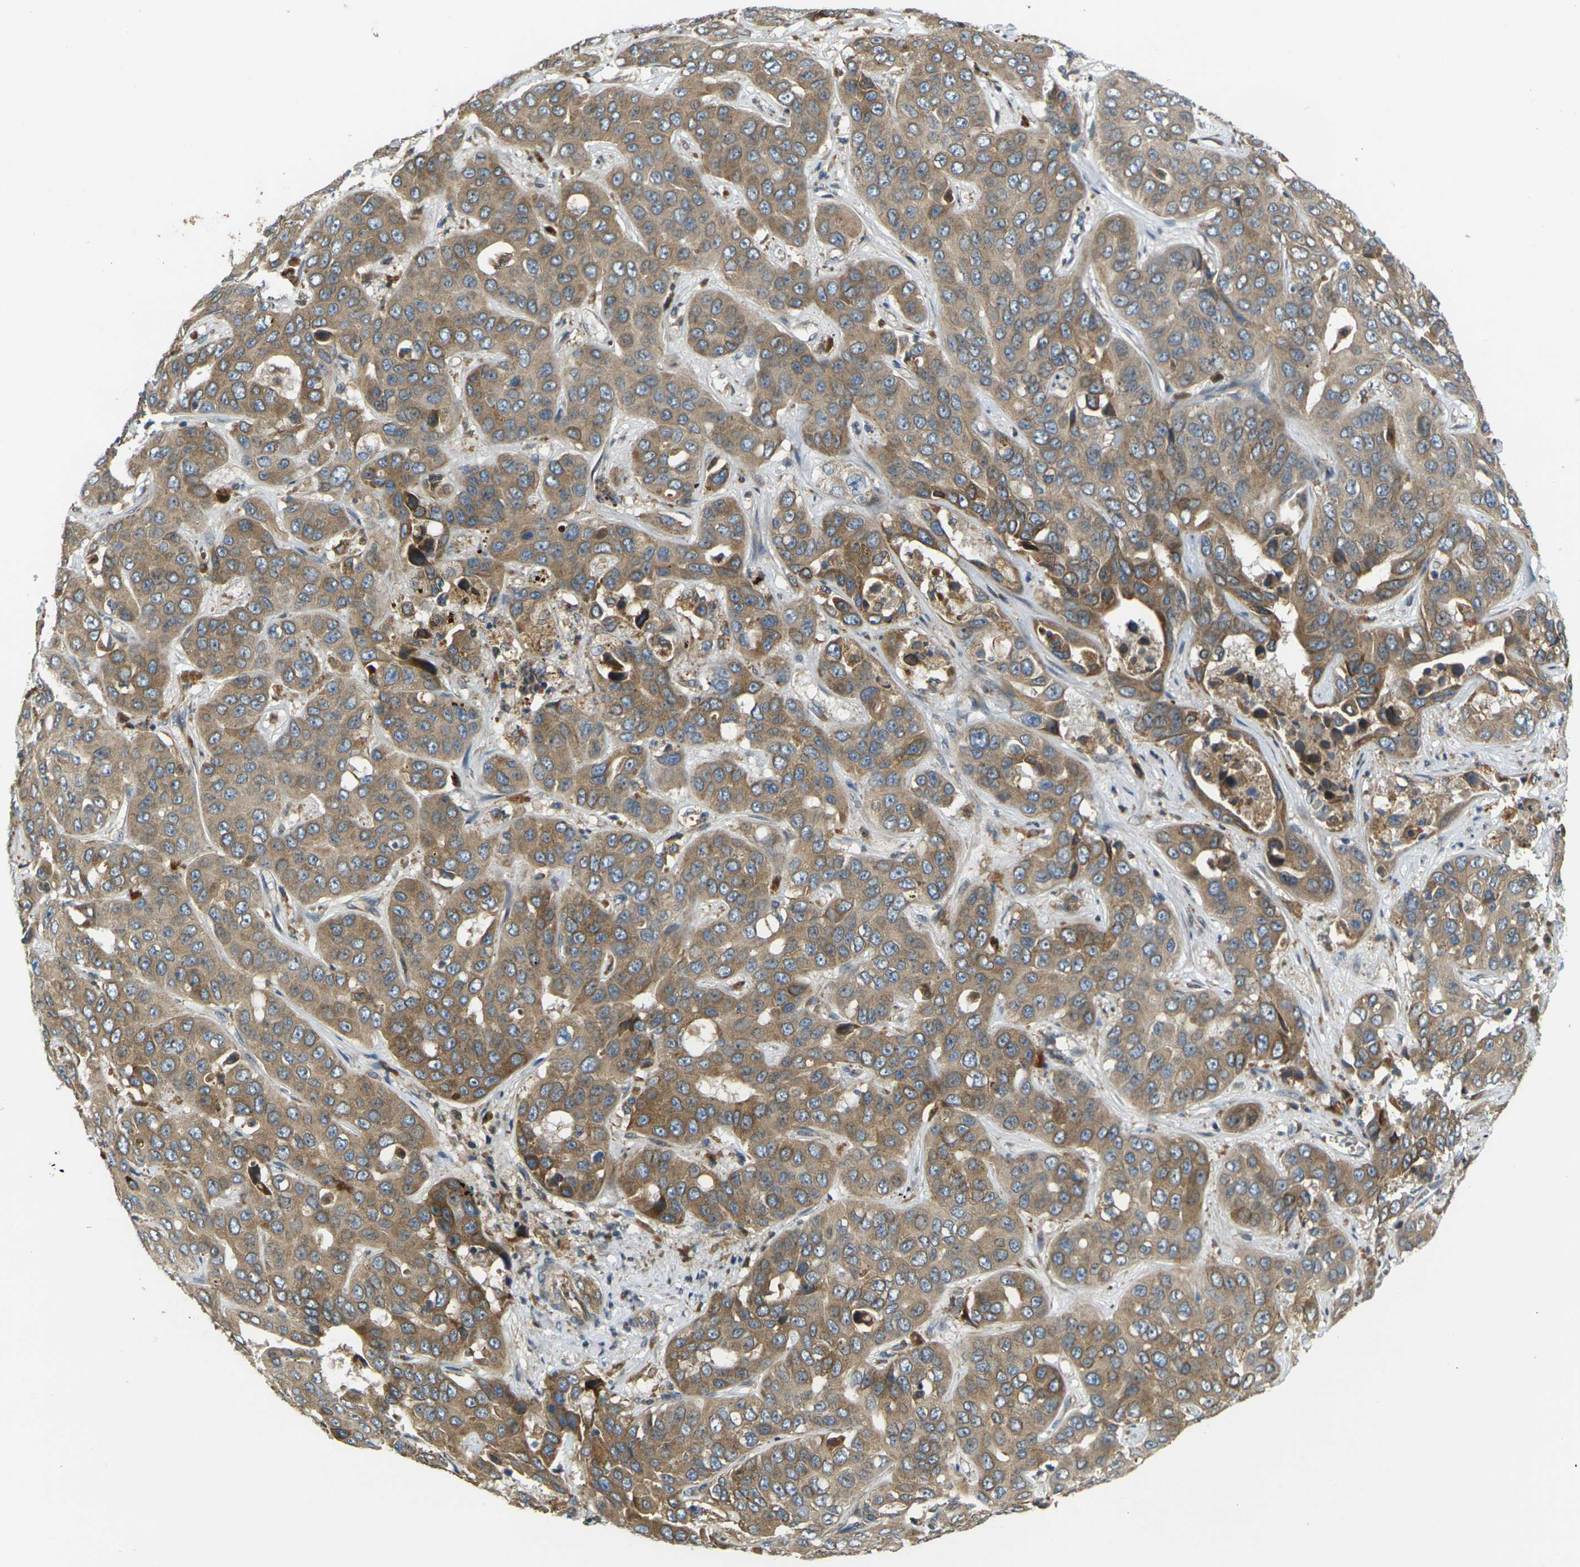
{"staining": {"intensity": "moderate", "quantity": ">75%", "location": "cytoplasmic/membranous"}, "tissue": "liver cancer", "cell_type": "Tumor cells", "image_type": "cancer", "snomed": [{"axis": "morphology", "description": "Cholangiocarcinoma"}, {"axis": "topography", "description": "Liver"}], "caption": "Immunohistochemical staining of liver cancer (cholangiocarcinoma) shows medium levels of moderate cytoplasmic/membranous protein positivity in about >75% of tumor cells.", "gene": "FZD1", "patient": {"sex": "female", "age": 52}}